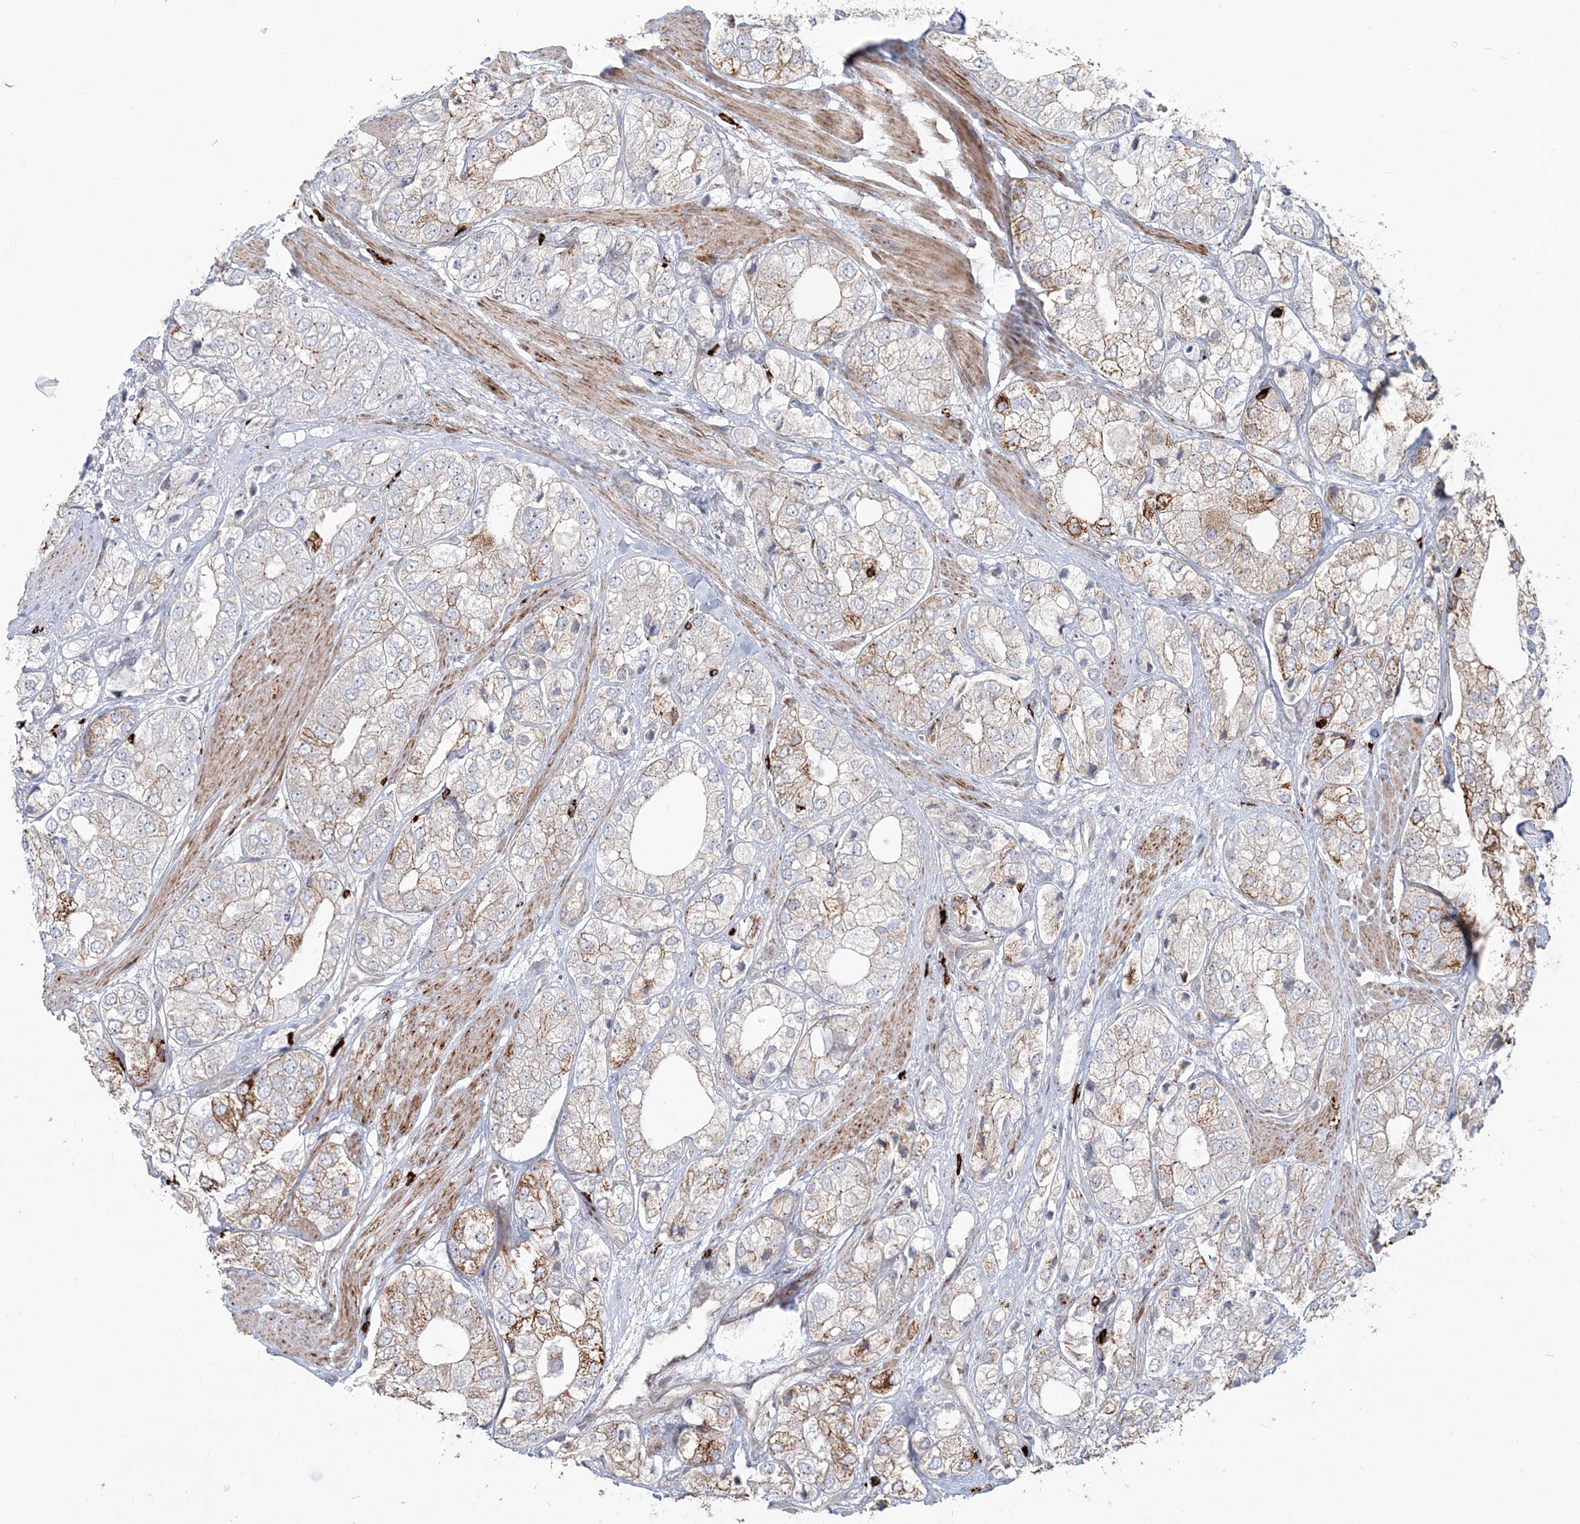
{"staining": {"intensity": "moderate", "quantity": "<25%", "location": "cytoplasmic/membranous"}, "tissue": "prostate cancer", "cell_type": "Tumor cells", "image_type": "cancer", "snomed": [{"axis": "morphology", "description": "Adenocarcinoma, High grade"}, {"axis": "topography", "description": "Prostate"}], "caption": "Prostate adenocarcinoma (high-grade) was stained to show a protein in brown. There is low levels of moderate cytoplasmic/membranous expression in approximately <25% of tumor cells. Nuclei are stained in blue.", "gene": "SH3PXD2A", "patient": {"sex": "male", "age": 50}}